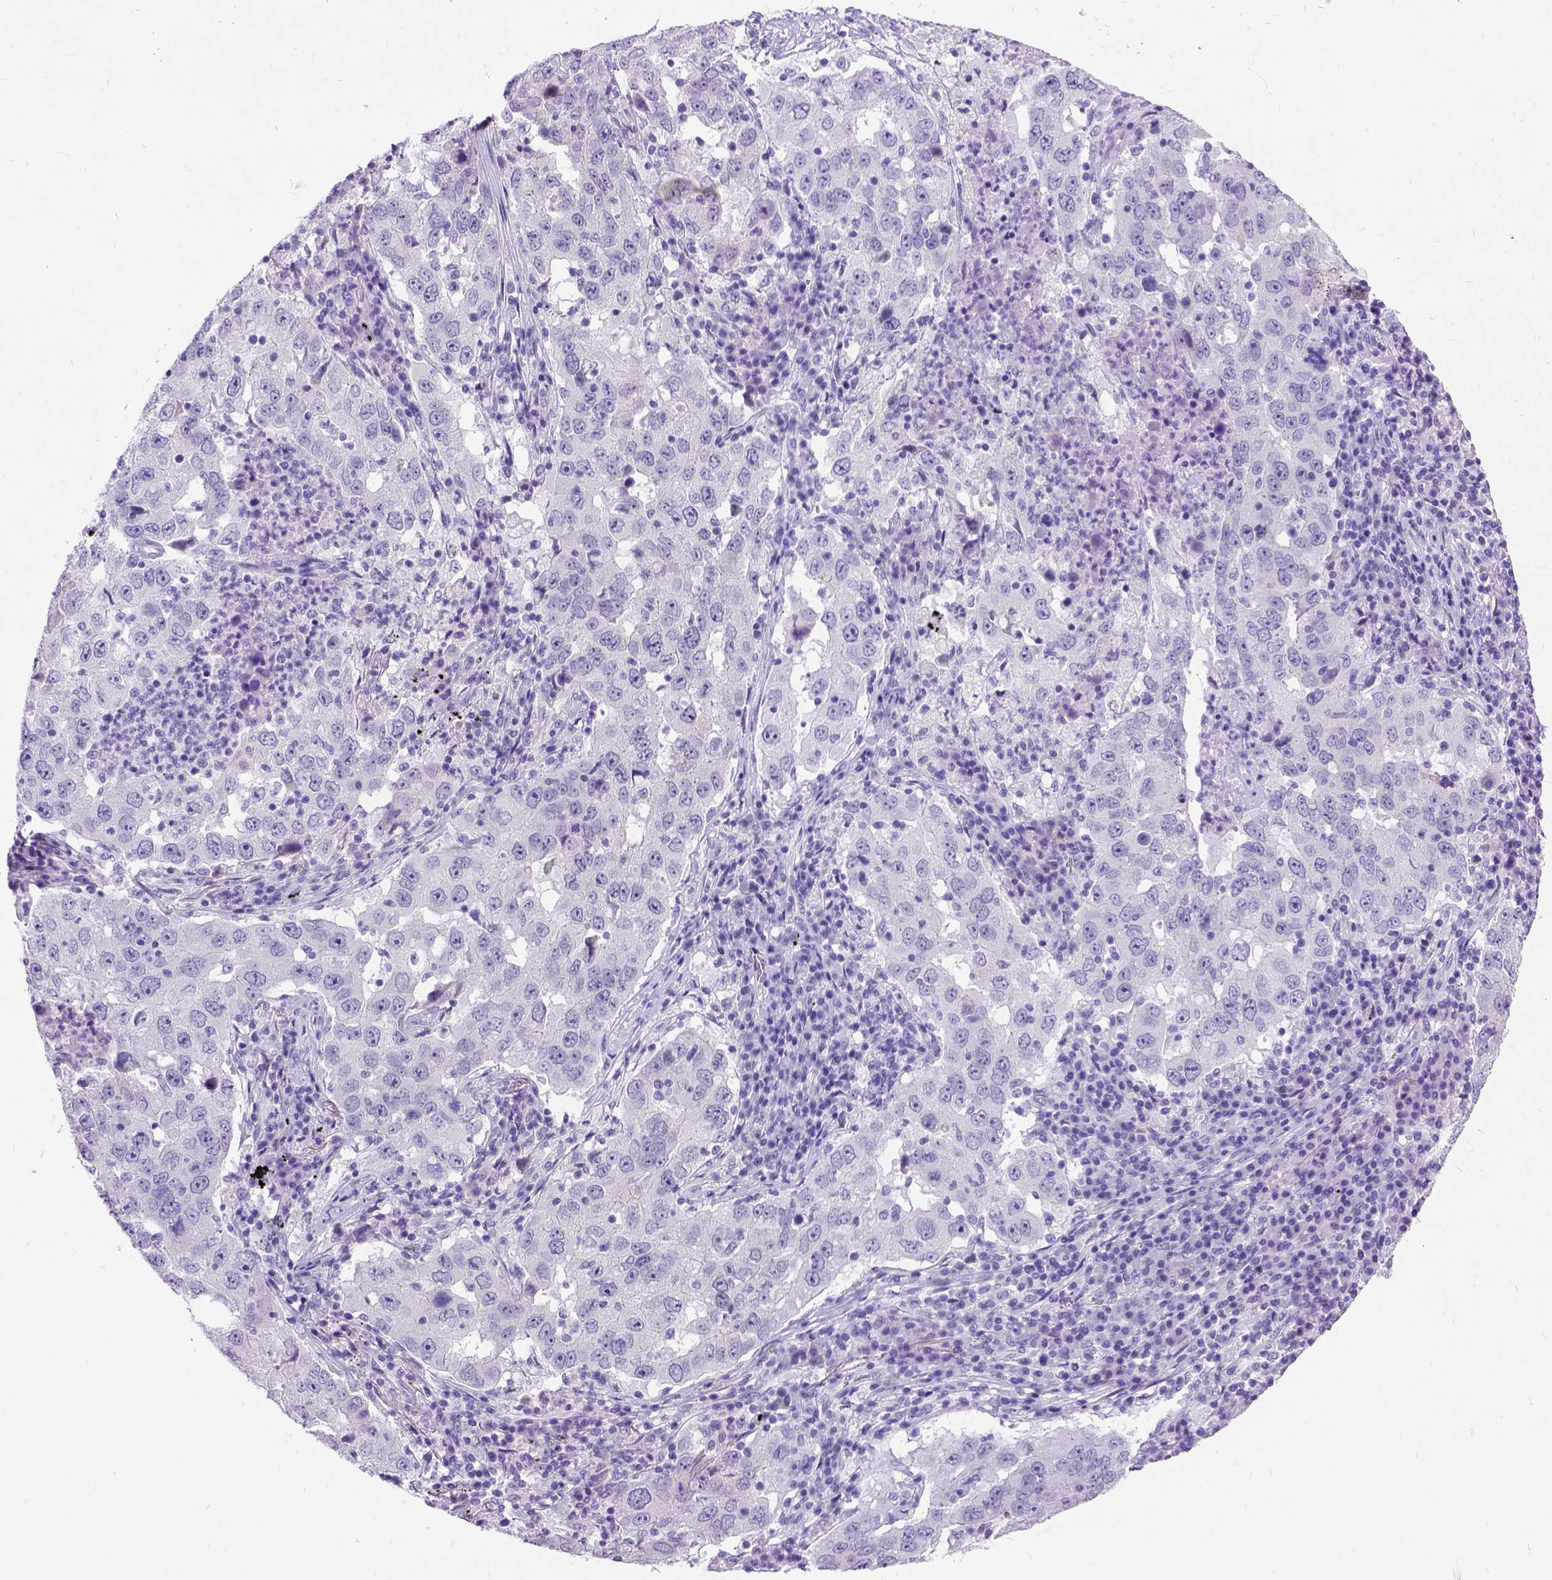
{"staining": {"intensity": "negative", "quantity": "none", "location": "none"}, "tissue": "lung cancer", "cell_type": "Tumor cells", "image_type": "cancer", "snomed": [{"axis": "morphology", "description": "Adenocarcinoma, NOS"}, {"axis": "topography", "description": "Lung"}], "caption": "Immunohistochemical staining of lung adenocarcinoma displays no significant expression in tumor cells.", "gene": "NEUROD4", "patient": {"sex": "male", "age": 73}}